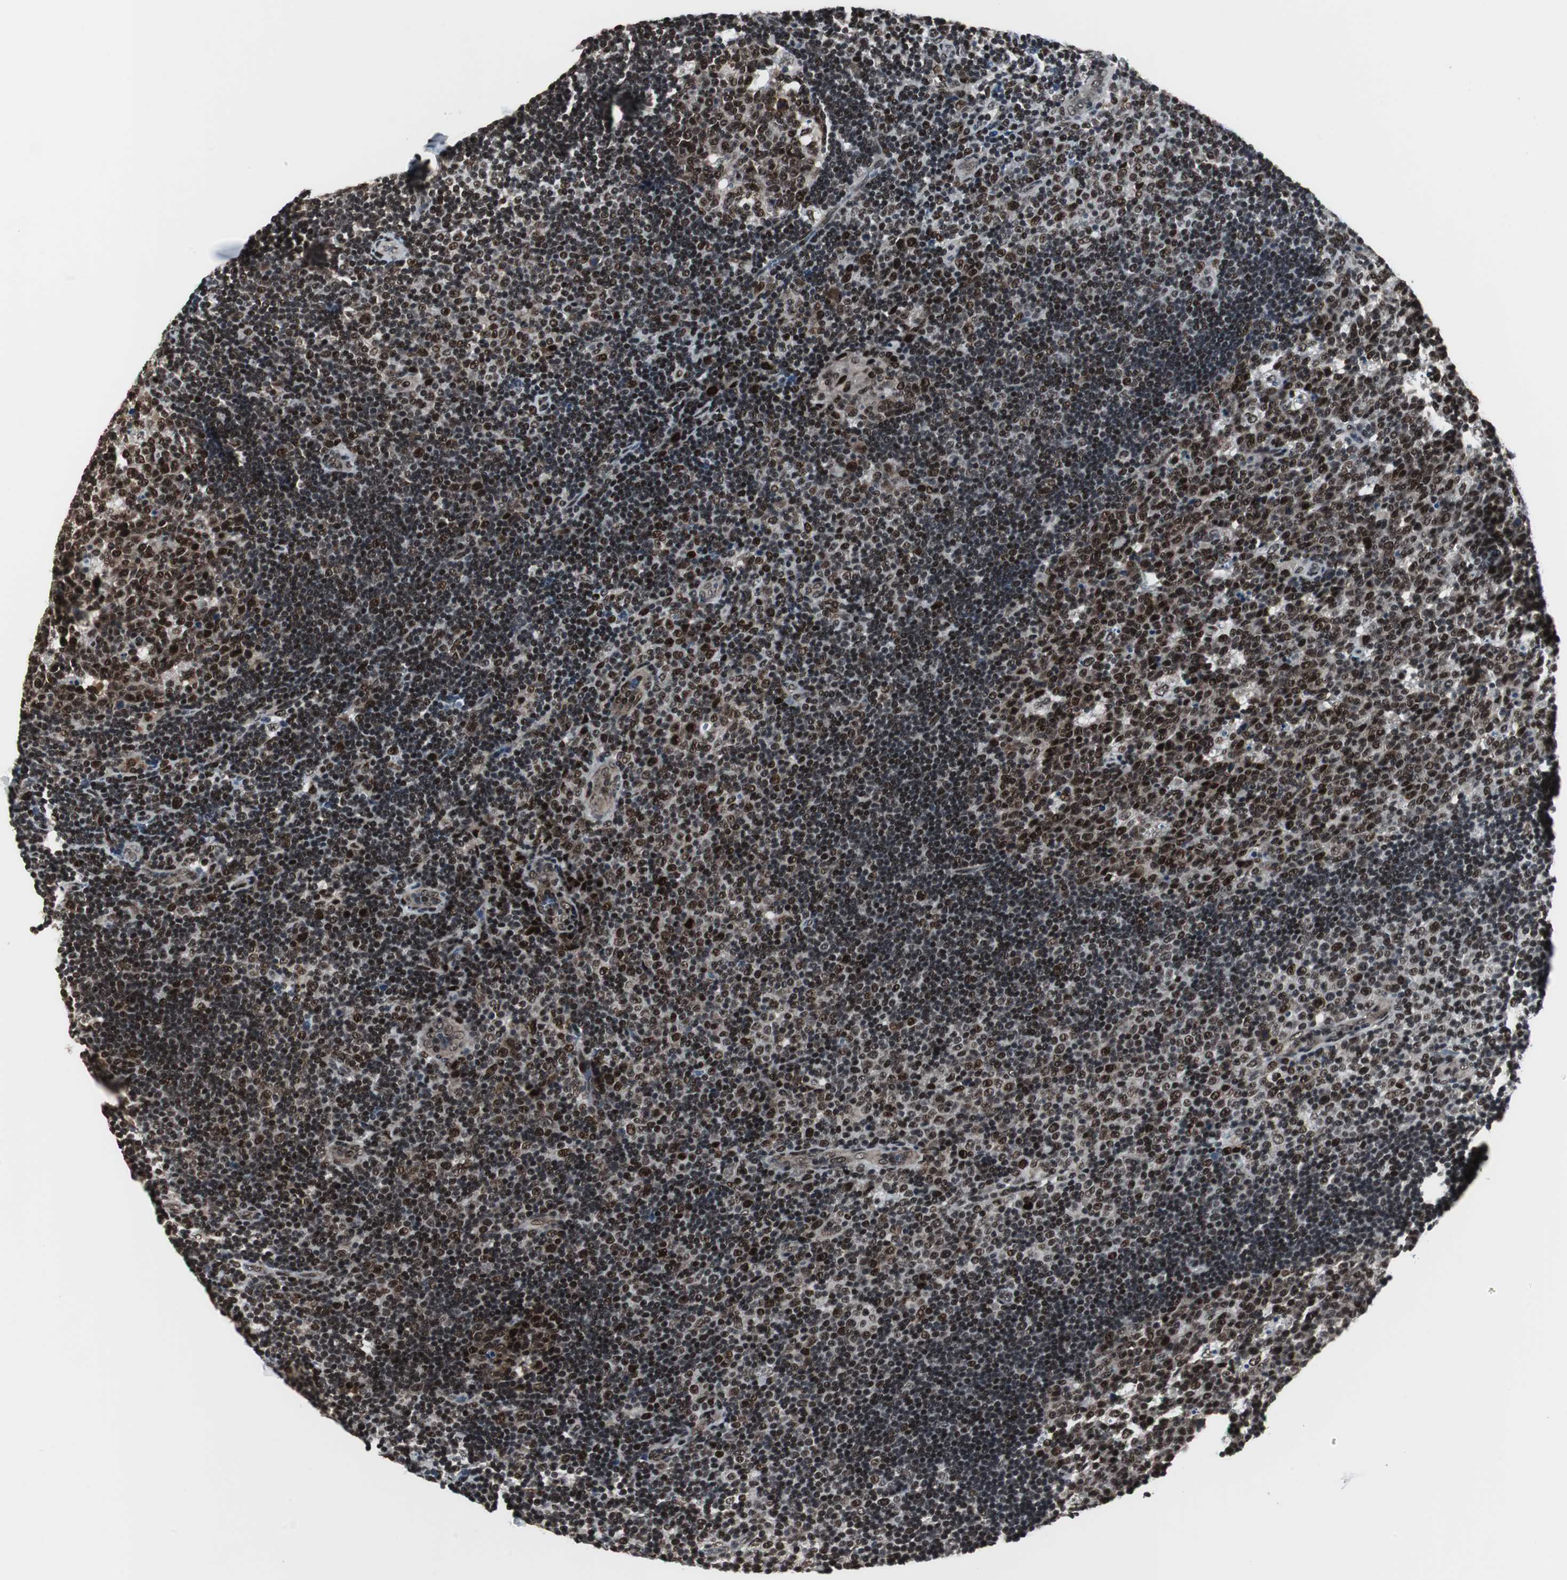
{"staining": {"intensity": "strong", "quantity": ">75%", "location": "nuclear"}, "tissue": "lymph node", "cell_type": "Germinal center cells", "image_type": "normal", "snomed": [{"axis": "morphology", "description": "Normal tissue, NOS"}, {"axis": "topography", "description": "Lymph node"}, {"axis": "topography", "description": "Salivary gland"}], "caption": "IHC photomicrograph of unremarkable human lymph node stained for a protein (brown), which exhibits high levels of strong nuclear positivity in approximately >75% of germinal center cells.", "gene": "CDK9", "patient": {"sex": "male", "age": 8}}